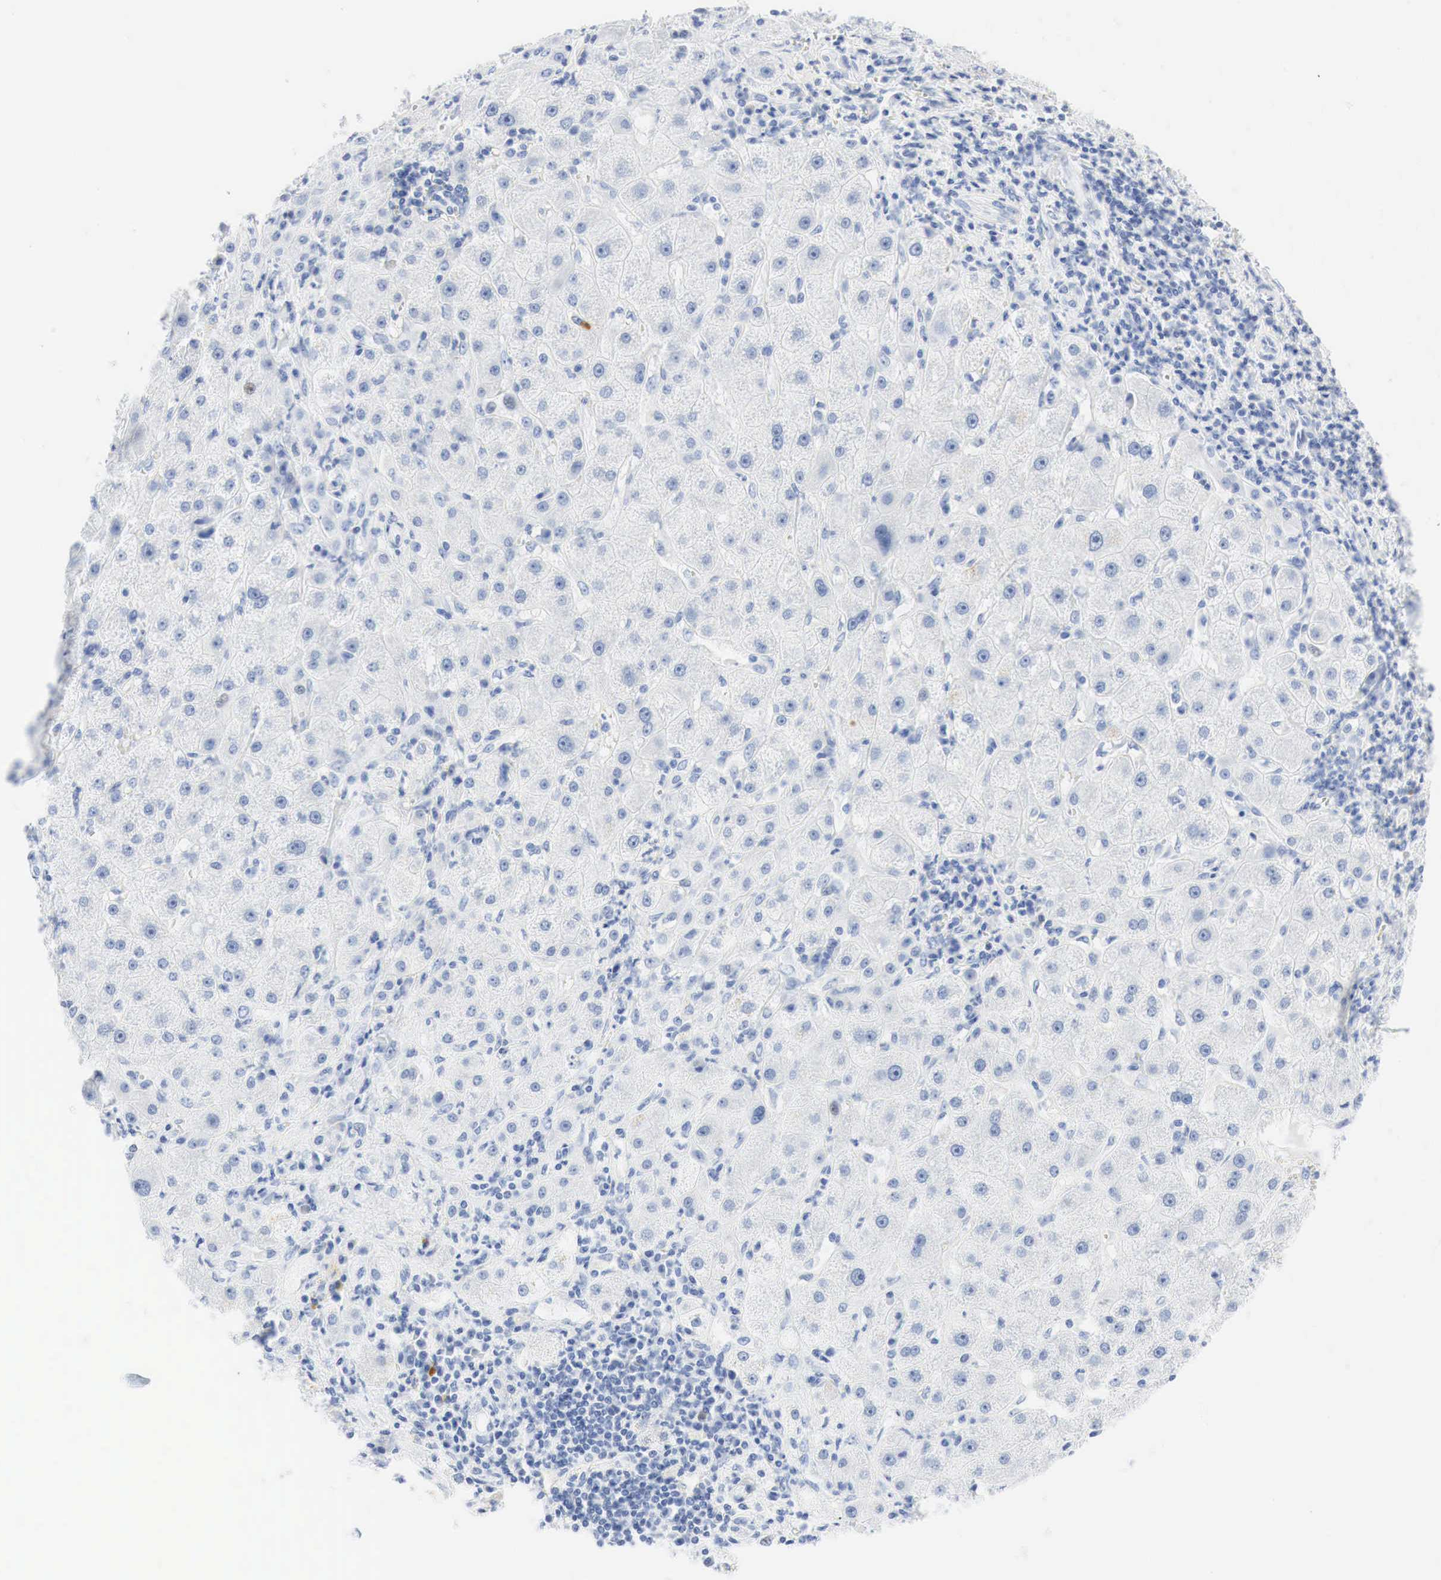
{"staining": {"intensity": "moderate", "quantity": "<25%", "location": "nuclear"}, "tissue": "liver cancer", "cell_type": "Tumor cells", "image_type": "cancer", "snomed": [{"axis": "morphology", "description": "Cholangiocarcinoma"}, {"axis": "topography", "description": "Liver"}], "caption": "Human cholangiocarcinoma (liver) stained with a protein marker shows moderate staining in tumor cells.", "gene": "INHA", "patient": {"sex": "female", "age": 79}}